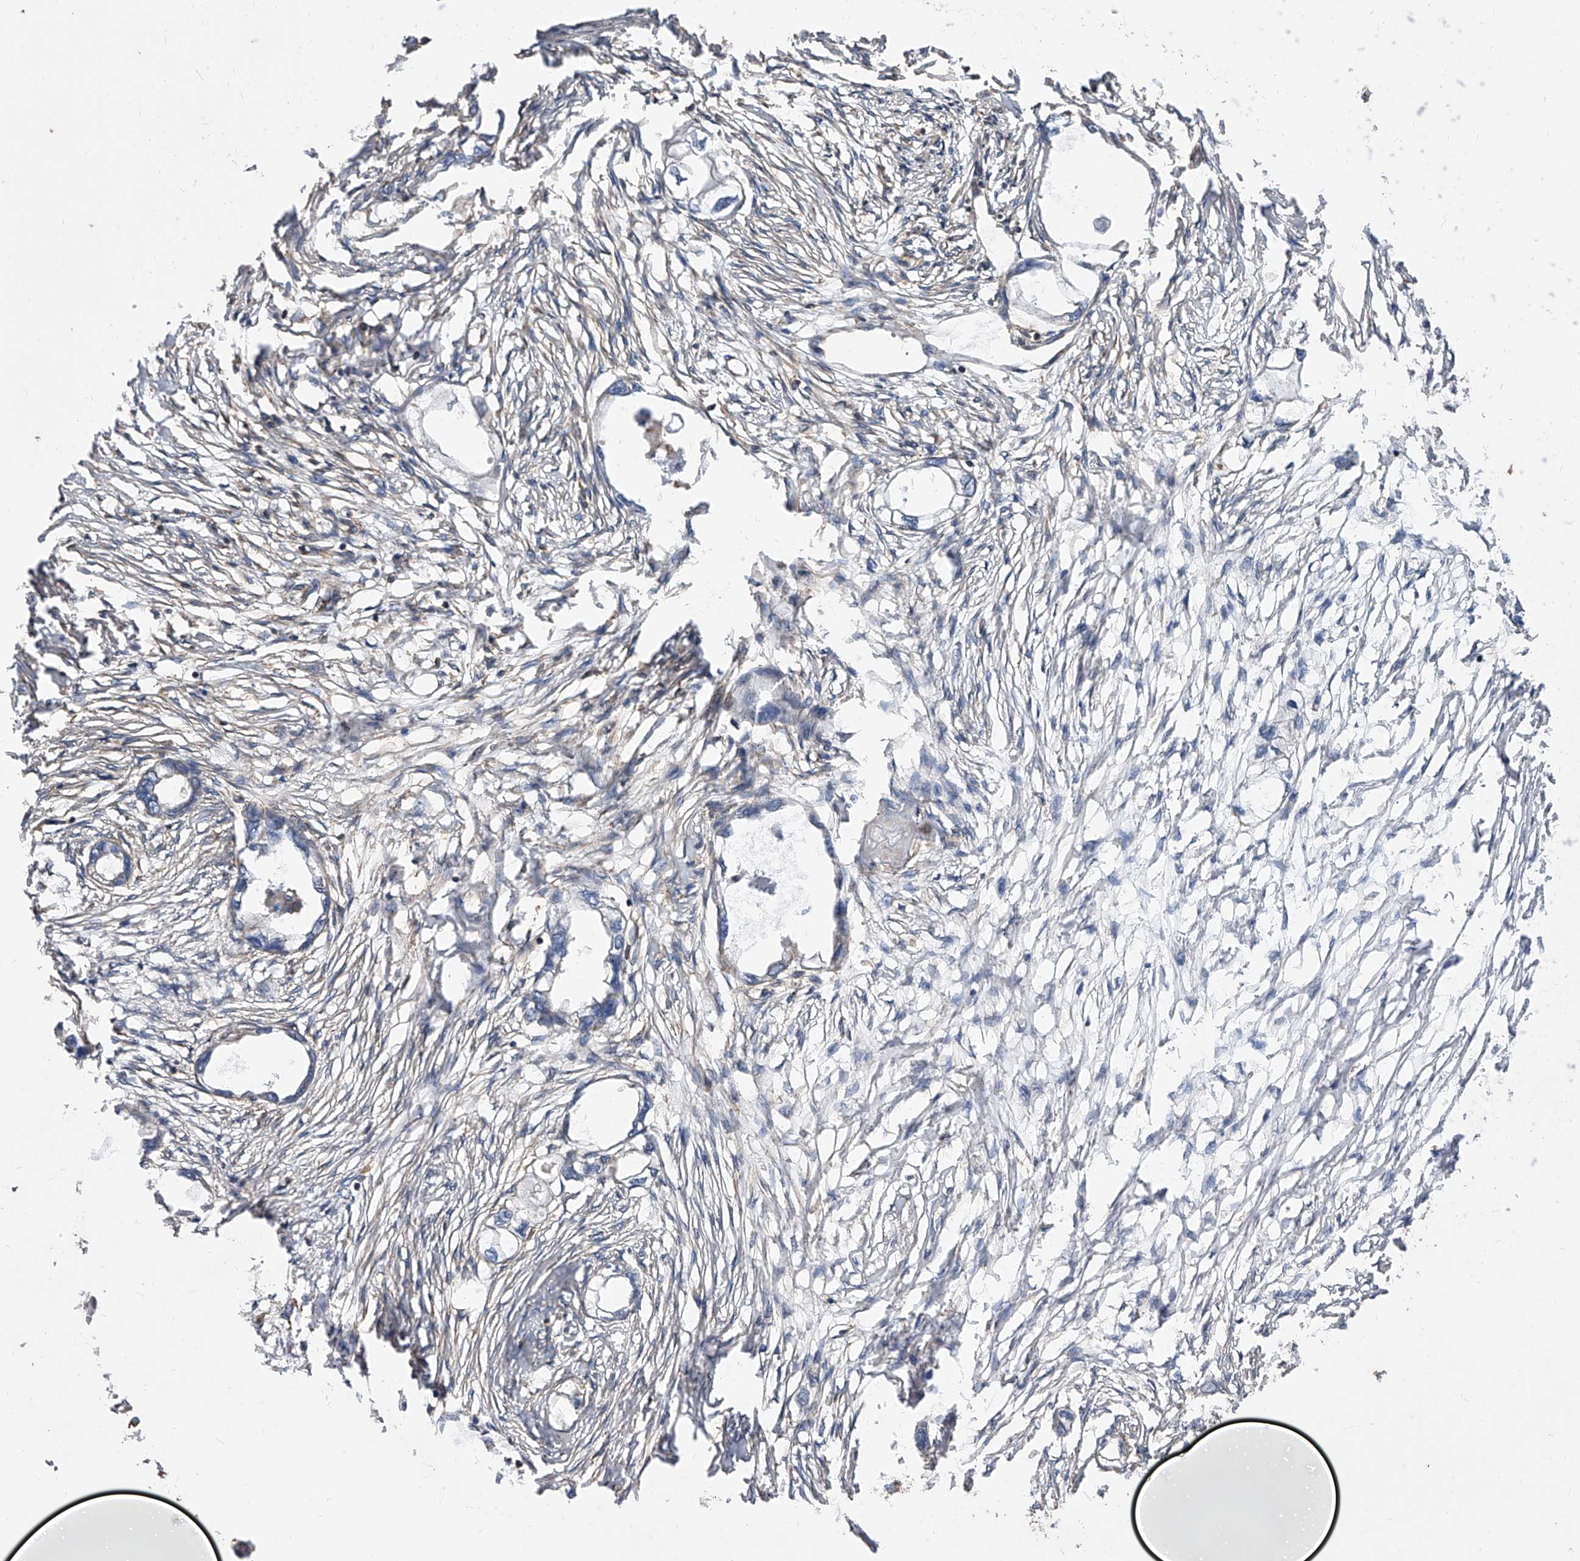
{"staining": {"intensity": "negative", "quantity": "none", "location": "none"}, "tissue": "endometrial cancer", "cell_type": "Tumor cells", "image_type": "cancer", "snomed": [{"axis": "morphology", "description": "Adenocarcinoma, NOS"}, {"axis": "morphology", "description": "Adenocarcinoma, metastatic, NOS"}, {"axis": "topography", "description": "Adipose tissue"}, {"axis": "topography", "description": "Endometrium"}], "caption": "A high-resolution histopathology image shows IHC staining of endometrial cancer (adenocarcinoma), which displays no significant staining in tumor cells.", "gene": "PISD", "patient": {"sex": "female", "age": 67}}